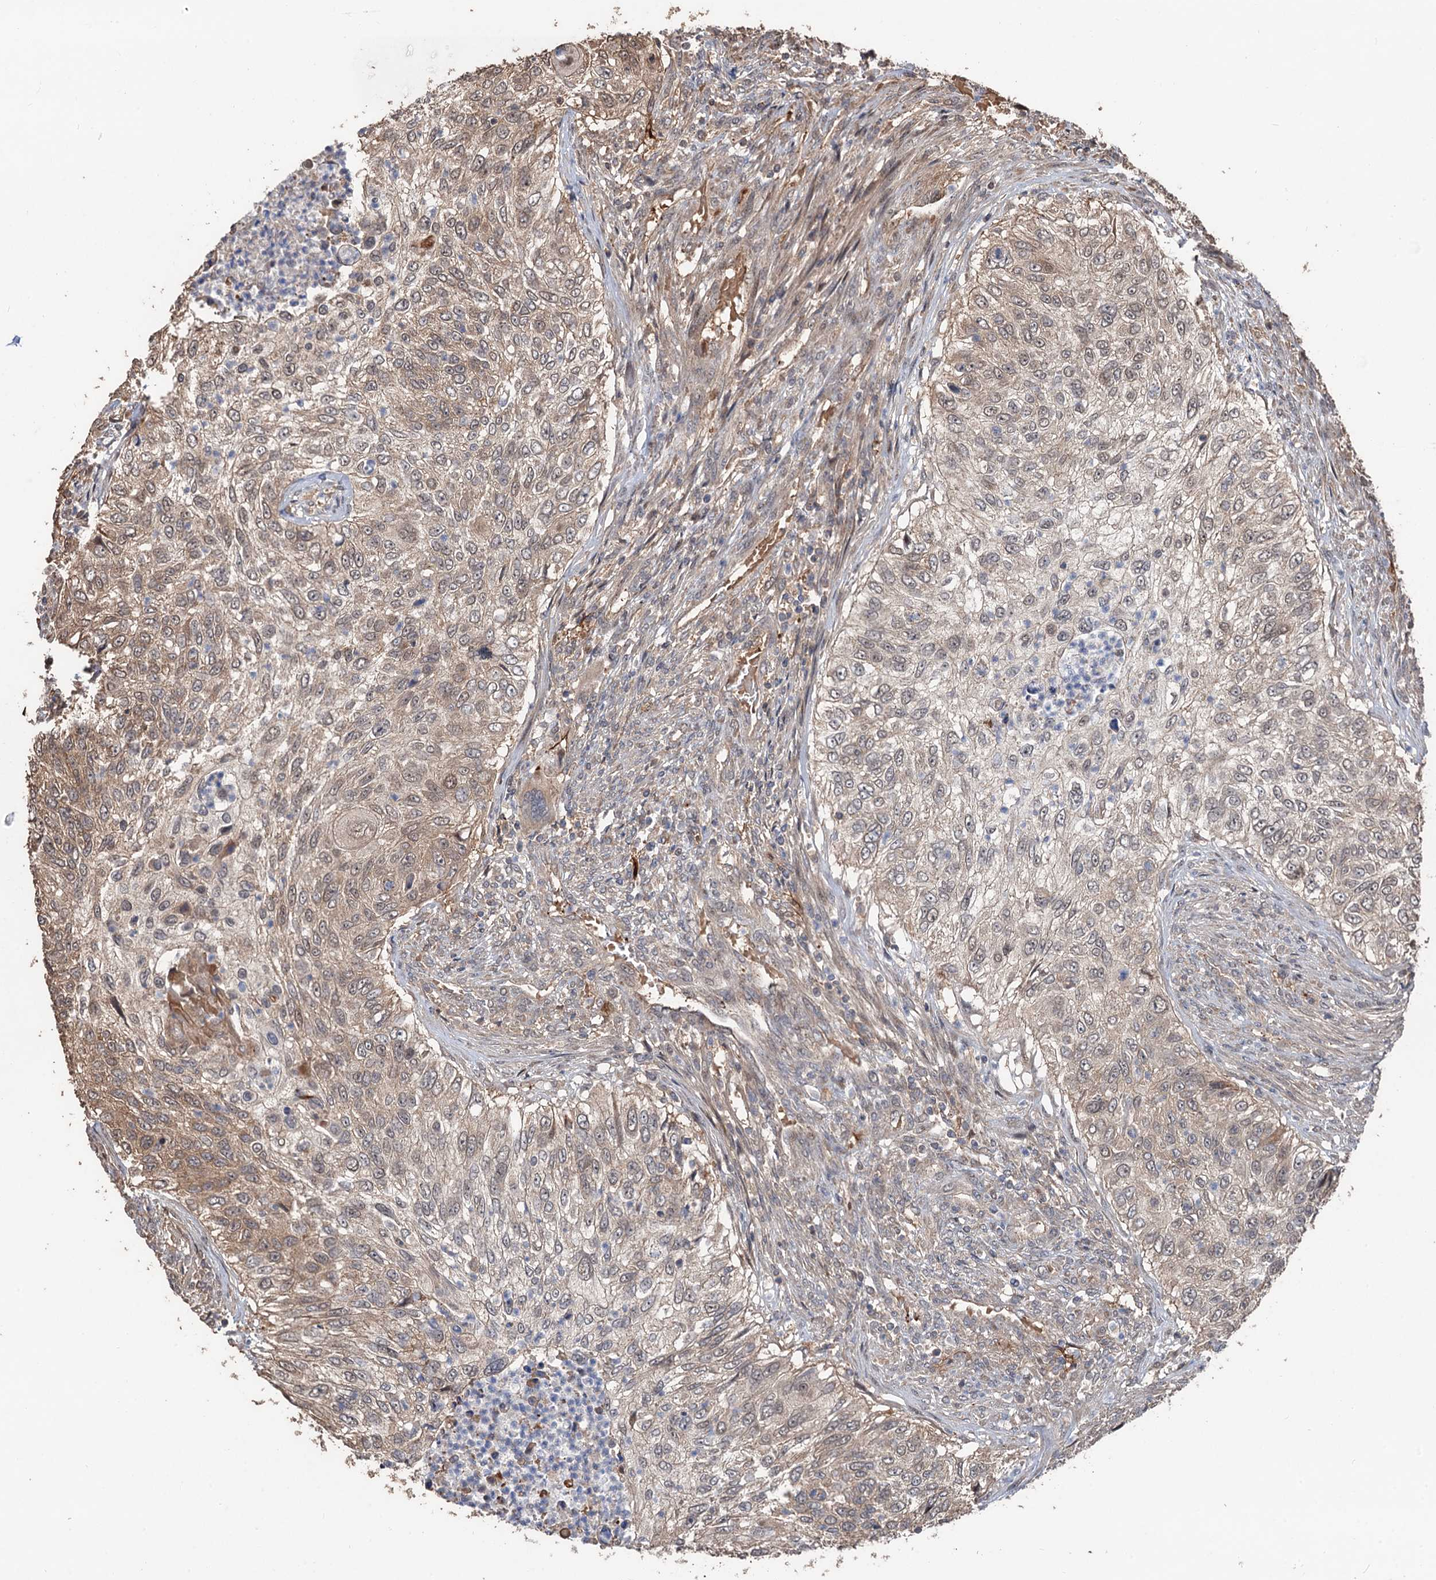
{"staining": {"intensity": "weak", "quantity": ">75%", "location": "cytoplasmic/membranous"}, "tissue": "urothelial cancer", "cell_type": "Tumor cells", "image_type": "cancer", "snomed": [{"axis": "morphology", "description": "Urothelial carcinoma, High grade"}, {"axis": "topography", "description": "Urinary bladder"}], "caption": "Protein positivity by IHC exhibits weak cytoplasmic/membranous positivity in about >75% of tumor cells in high-grade urothelial carcinoma. (DAB (3,3'-diaminobenzidine) IHC with brightfield microscopy, high magnification).", "gene": "DEXI", "patient": {"sex": "female", "age": 60}}